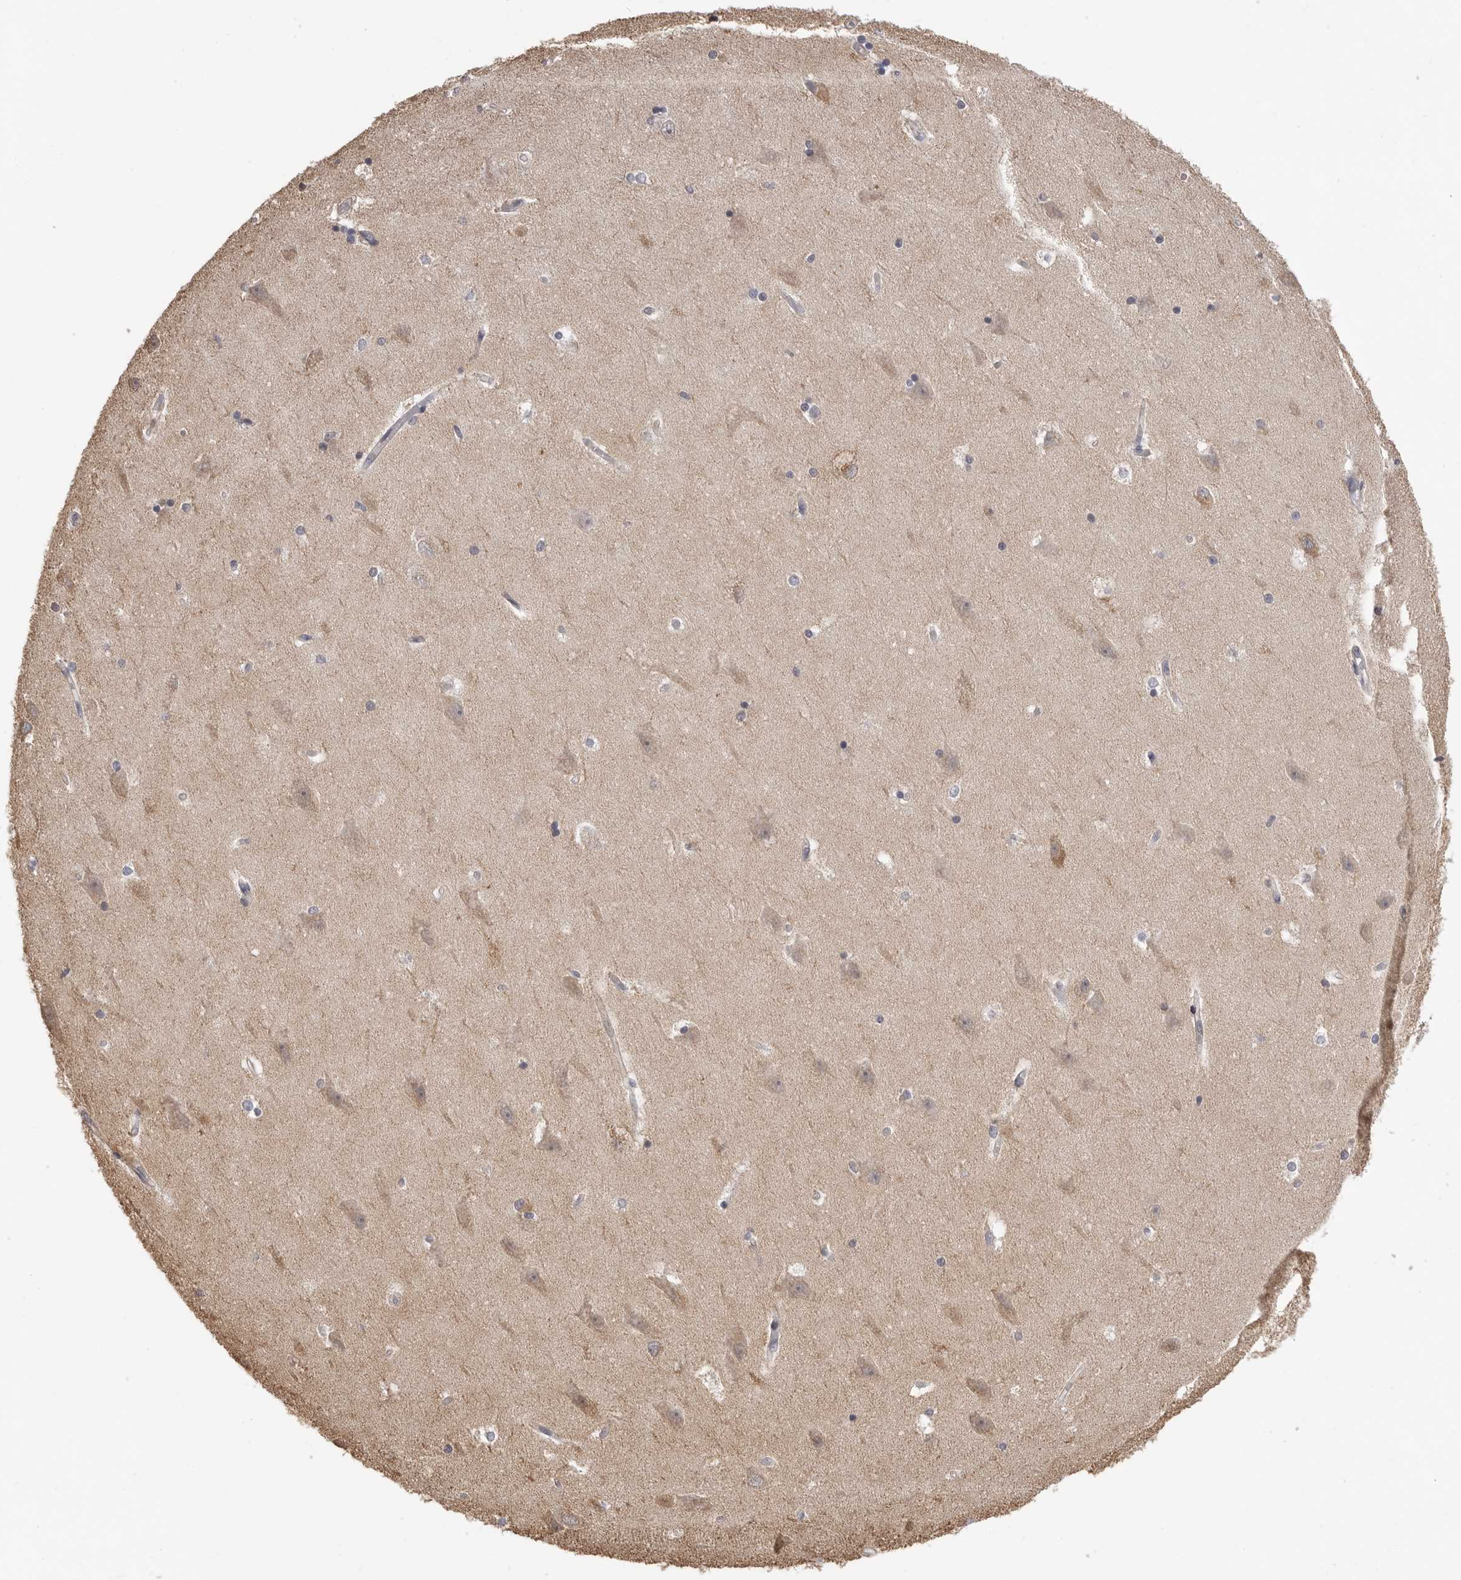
{"staining": {"intensity": "negative", "quantity": "none", "location": "none"}, "tissue": "hippocampus", "cell_type": "Glial cells", "image_type": "normal", "snomed": [{"axis": "morphology", "description": "Normal tissue, NOS"}, {"axis": "topography", "description": "Hippocampus"}], "caption": "IHC of normal hippocampus demonstrates no expression in glial cells.", "gene": "SMARCC1", "patient": {"sex": "male", "age": 45}}